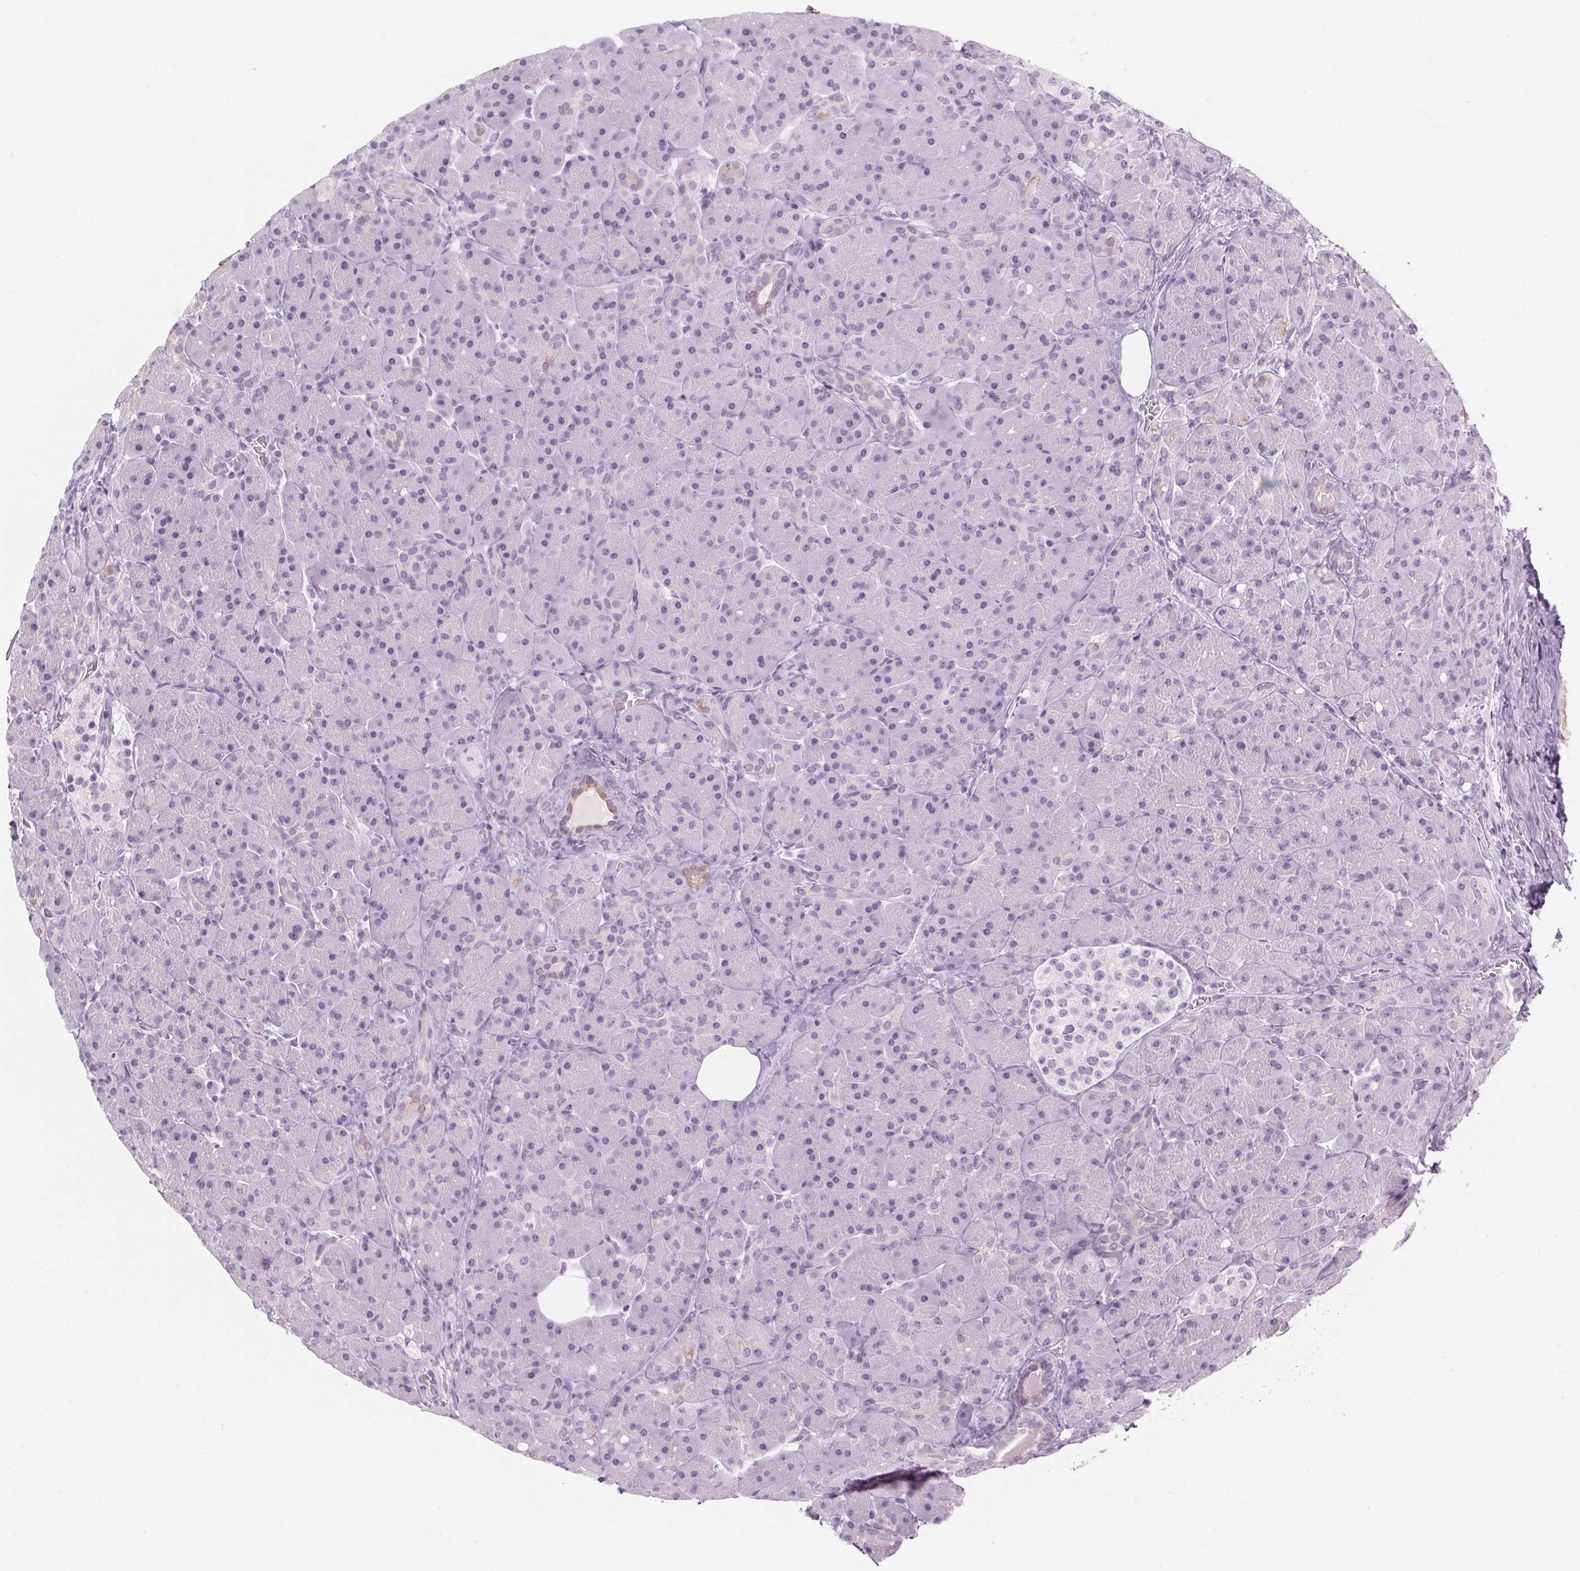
{"staining": {"intensity": "weak", "quantity": "<25%", "location": "cytoplasmic/membranous"}, "tissue": "pancreas", "cell_type": "Exocrine glandular cells", "image_type": "normal", "snomed": [{"axis": "morphology", "description": "Normal tissue, NOS"}, {"axis": "topography", "description": "Pancreas"}], "caption": "Exocrine glandular cells show no significant protein positivity in normal pancreas. (Stains: DAB IHC with hematoxylin counter stain, Microscopy: brightfield microscopy at high magnification).", "gene": "RPTN", "patient": {"sex": "male", "age": 55}}